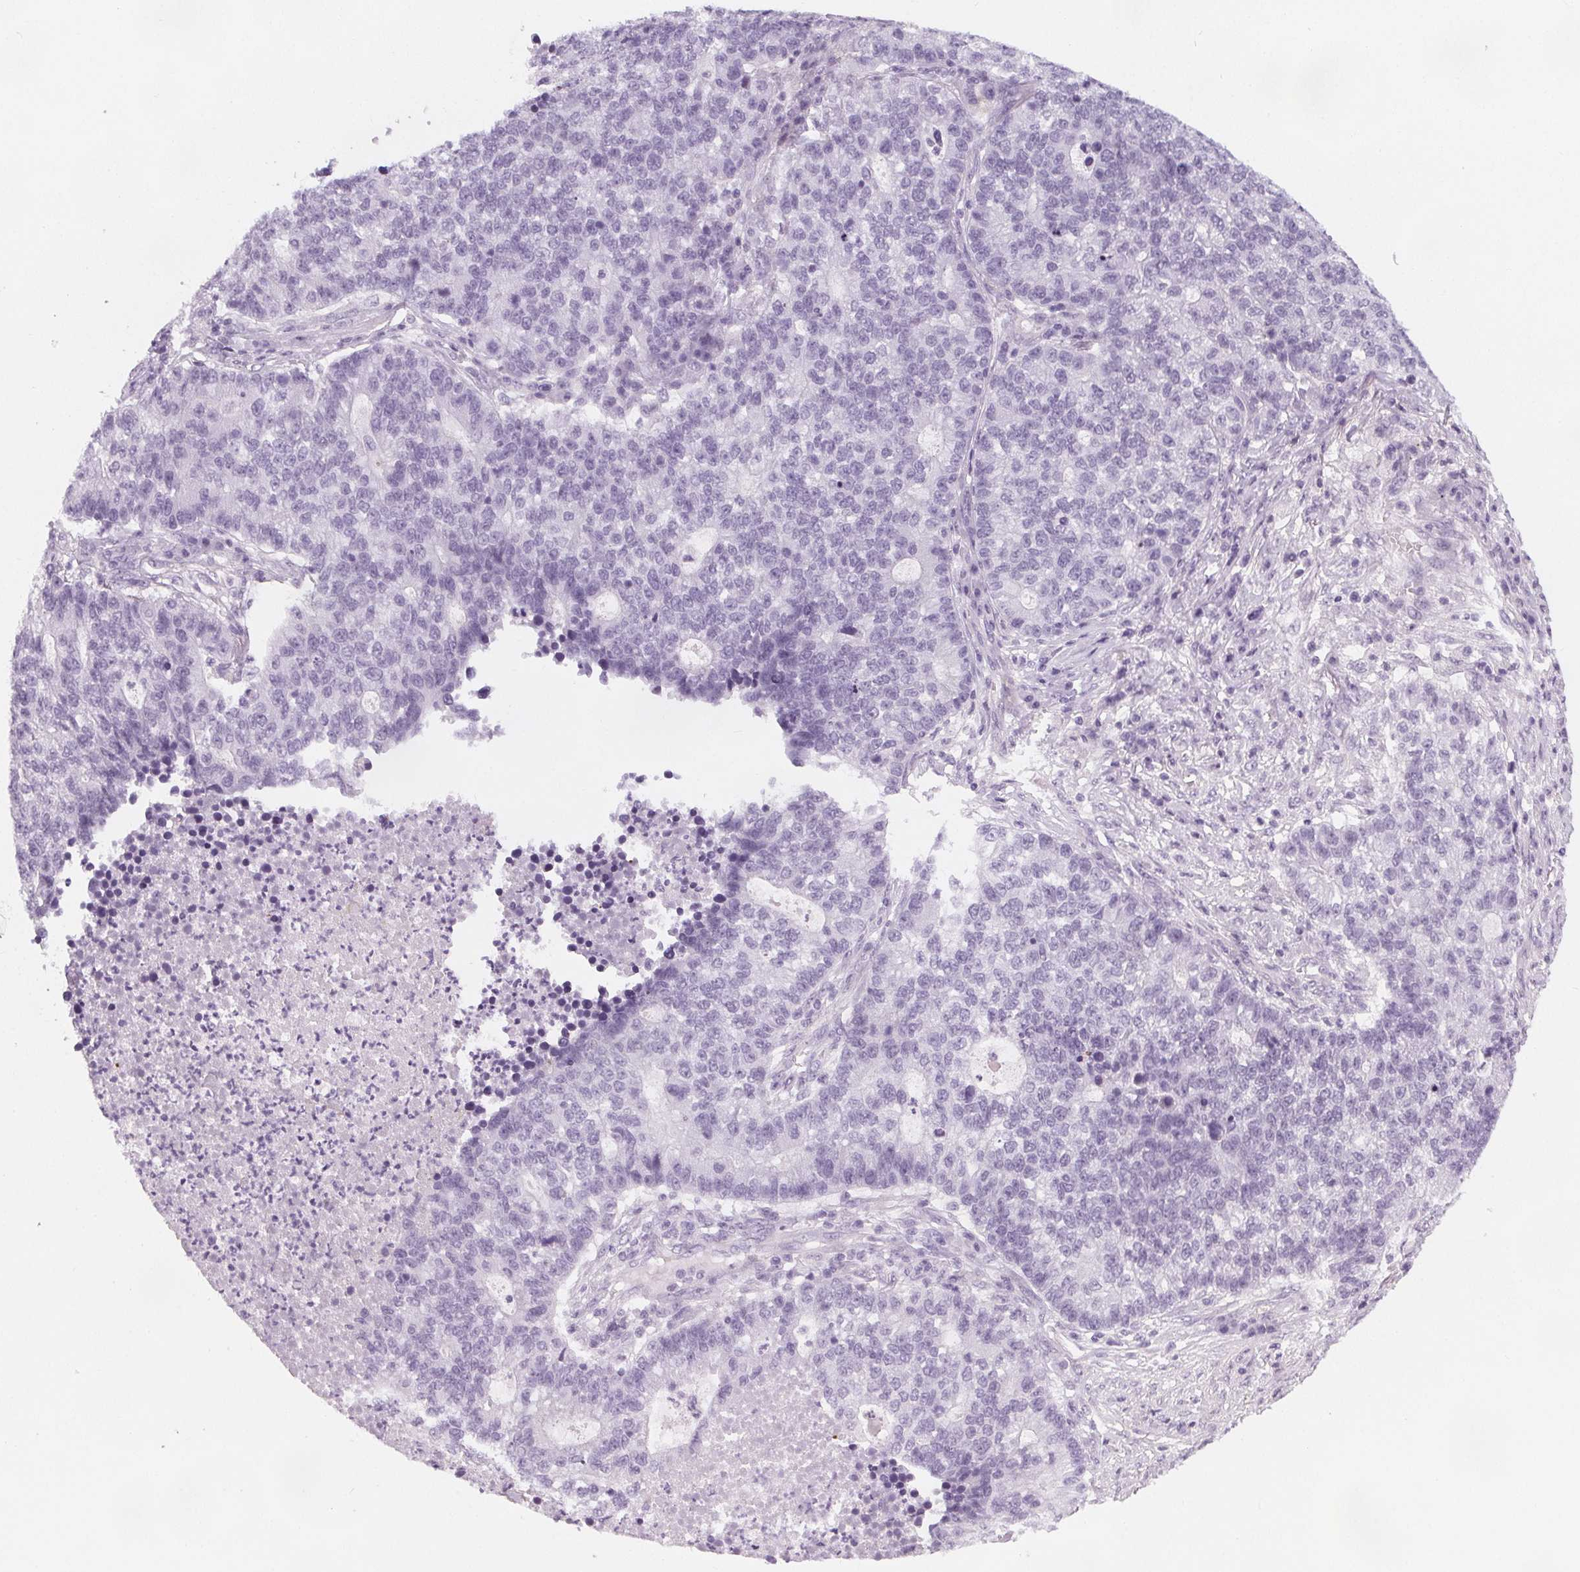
{"staining": {"intensity": "negative", "quantity": "none", "location": "none"}, "tissue": "lung cancer", "cell_type": "Tumor cells", "image_type": "cancer", "snomed": [{"axis": "morphology", "description": "Adenocarcinoma, NOS"}, {"axis": "topography", "description": "Lung"}], "caption": "This is an immunohistochemistry (IHC) image of lung adenocarcinoma. There is no expression in tumor cells.", "gene": "SLC5A12", "patient": {"sex": "male", "age": 57}}